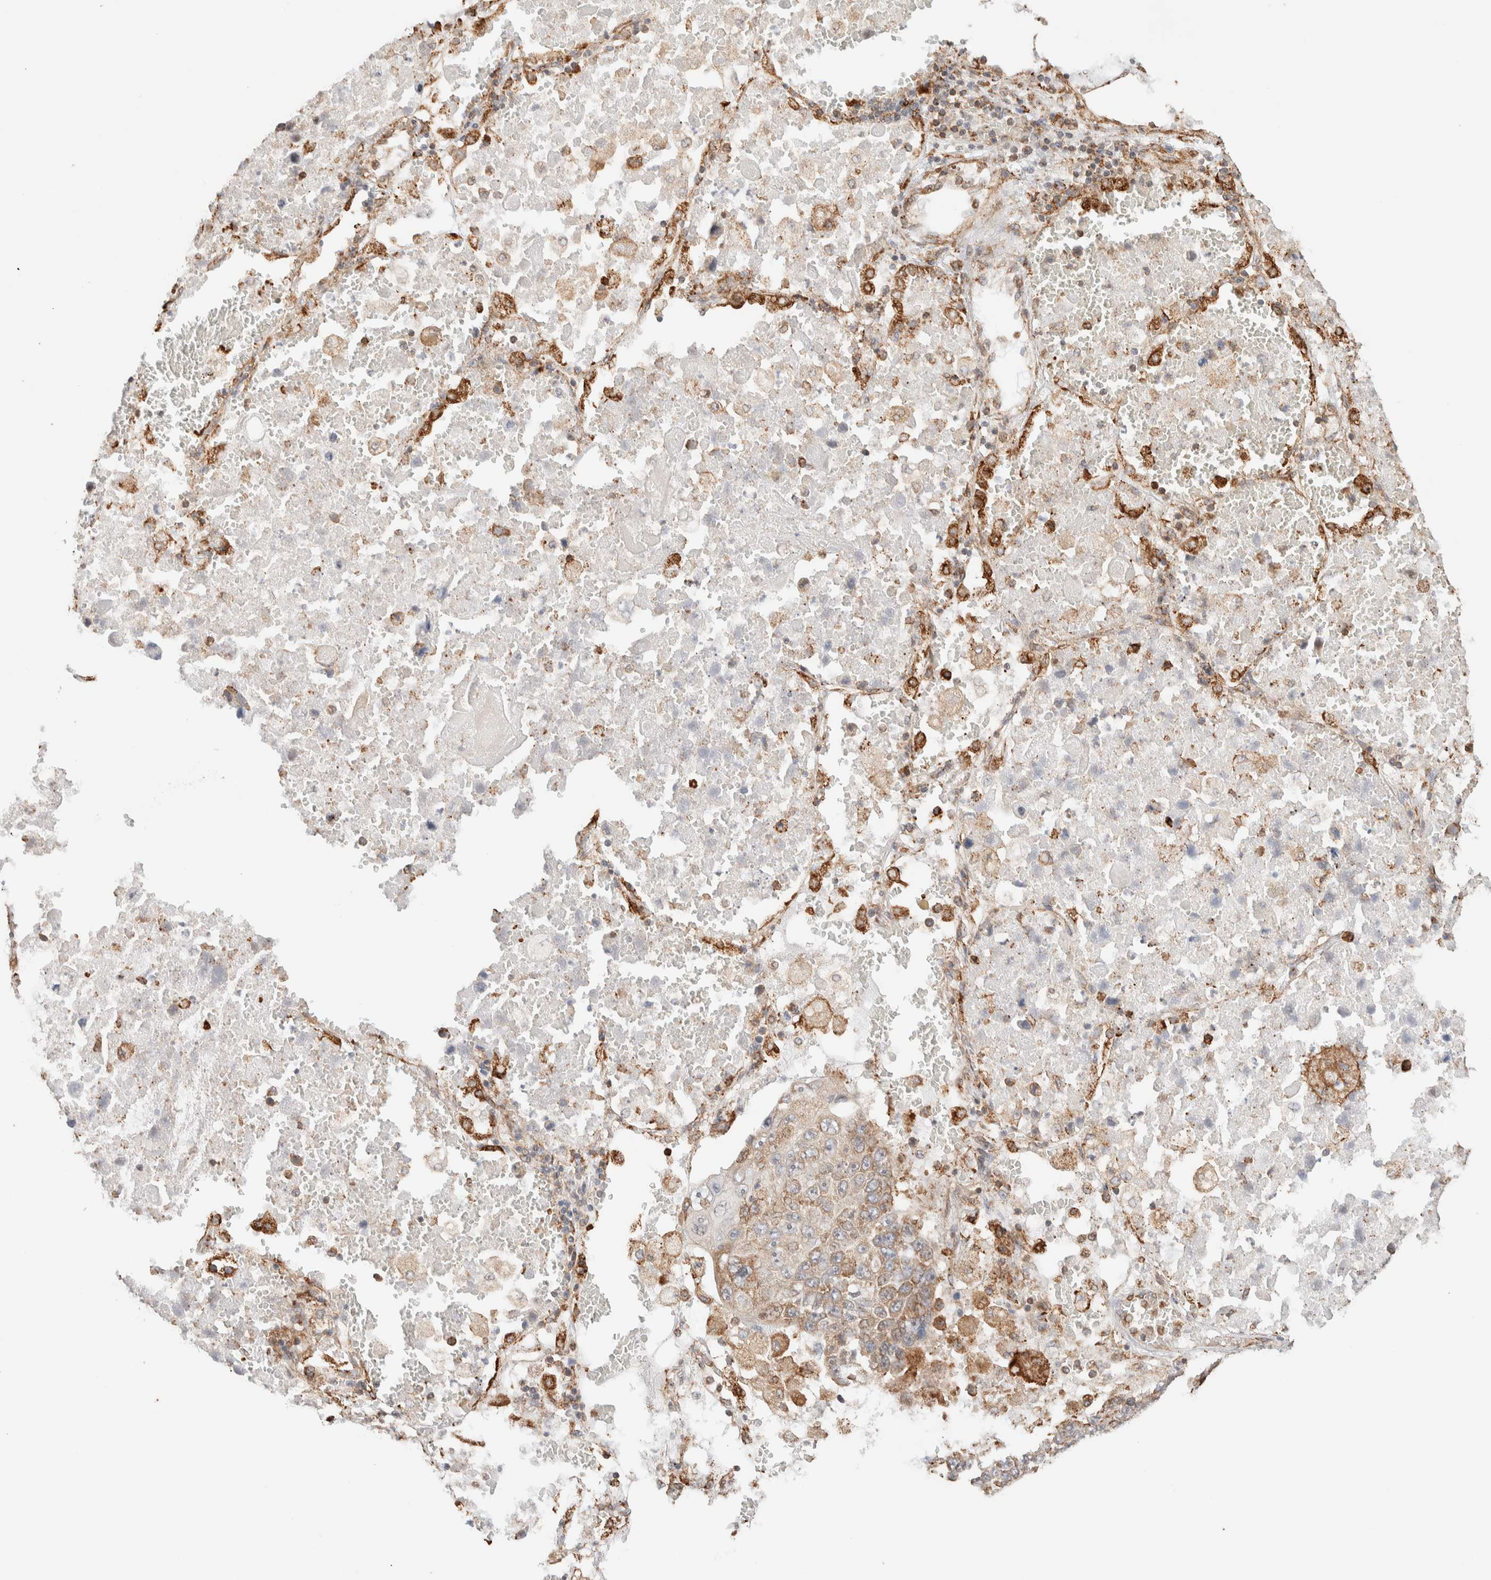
{"staining": {"intensity": "moderate", "quantity": ">75%", "location": "cytoplasmic/membranous"}, "tissue": "lung cancer", "cell_type": "Tumor cells", "image_type": "cancer", "snomed": [{"axis": "morphology", "description": "Squamous cell carcinoma, NOS"}, {"axis": "topography", "description": "Lung"}], "caption": "DAB immunohistochemical staining of human lung cancer reveals moderate cytoplasmic/membranous protein staining in about >75% of tumor cells.", "gene": "INTS1", "patient": {"sex": "male", "age": 61}}